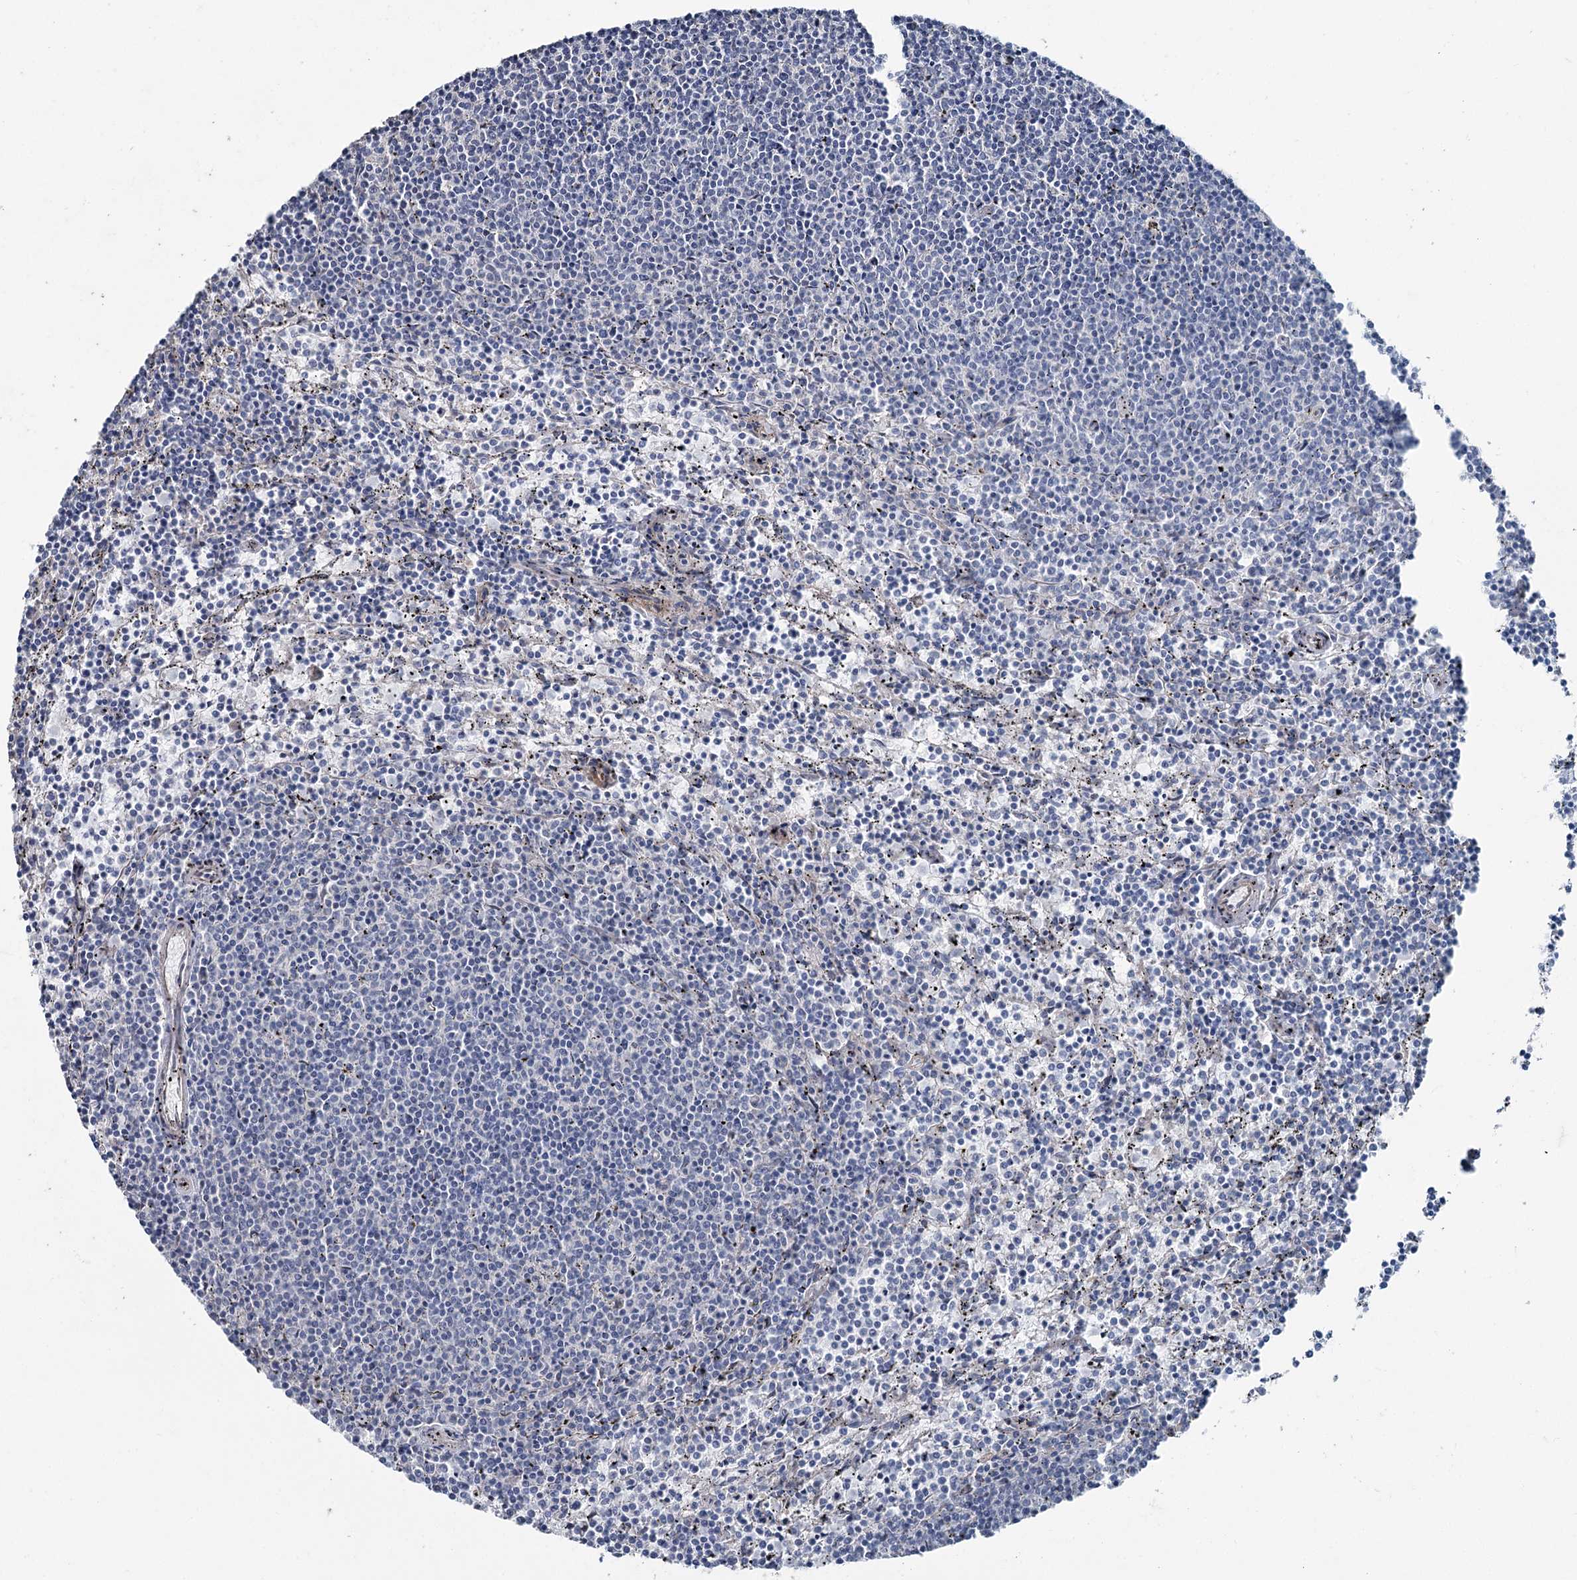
{"staining": {"intensity": "negative", "quantity": "none", "location": "none"}, "tissue": "lymphoma", "cell_type": "Tumor cells", "image_type": "cancer", "snomed": [{"axis": "morphology", "description": "Malignant lymphoma, non-Hodgkin's type, Low grade"}, {"axis": "topography", "description": "Spleen"}], "caption": "Tumor cells show no significant protein positivity in malignant lymphoma, non-Hodgkin's type (low-grade).", "gene": "FAM120B", "patient": {"sex": "female", "age": 50}}